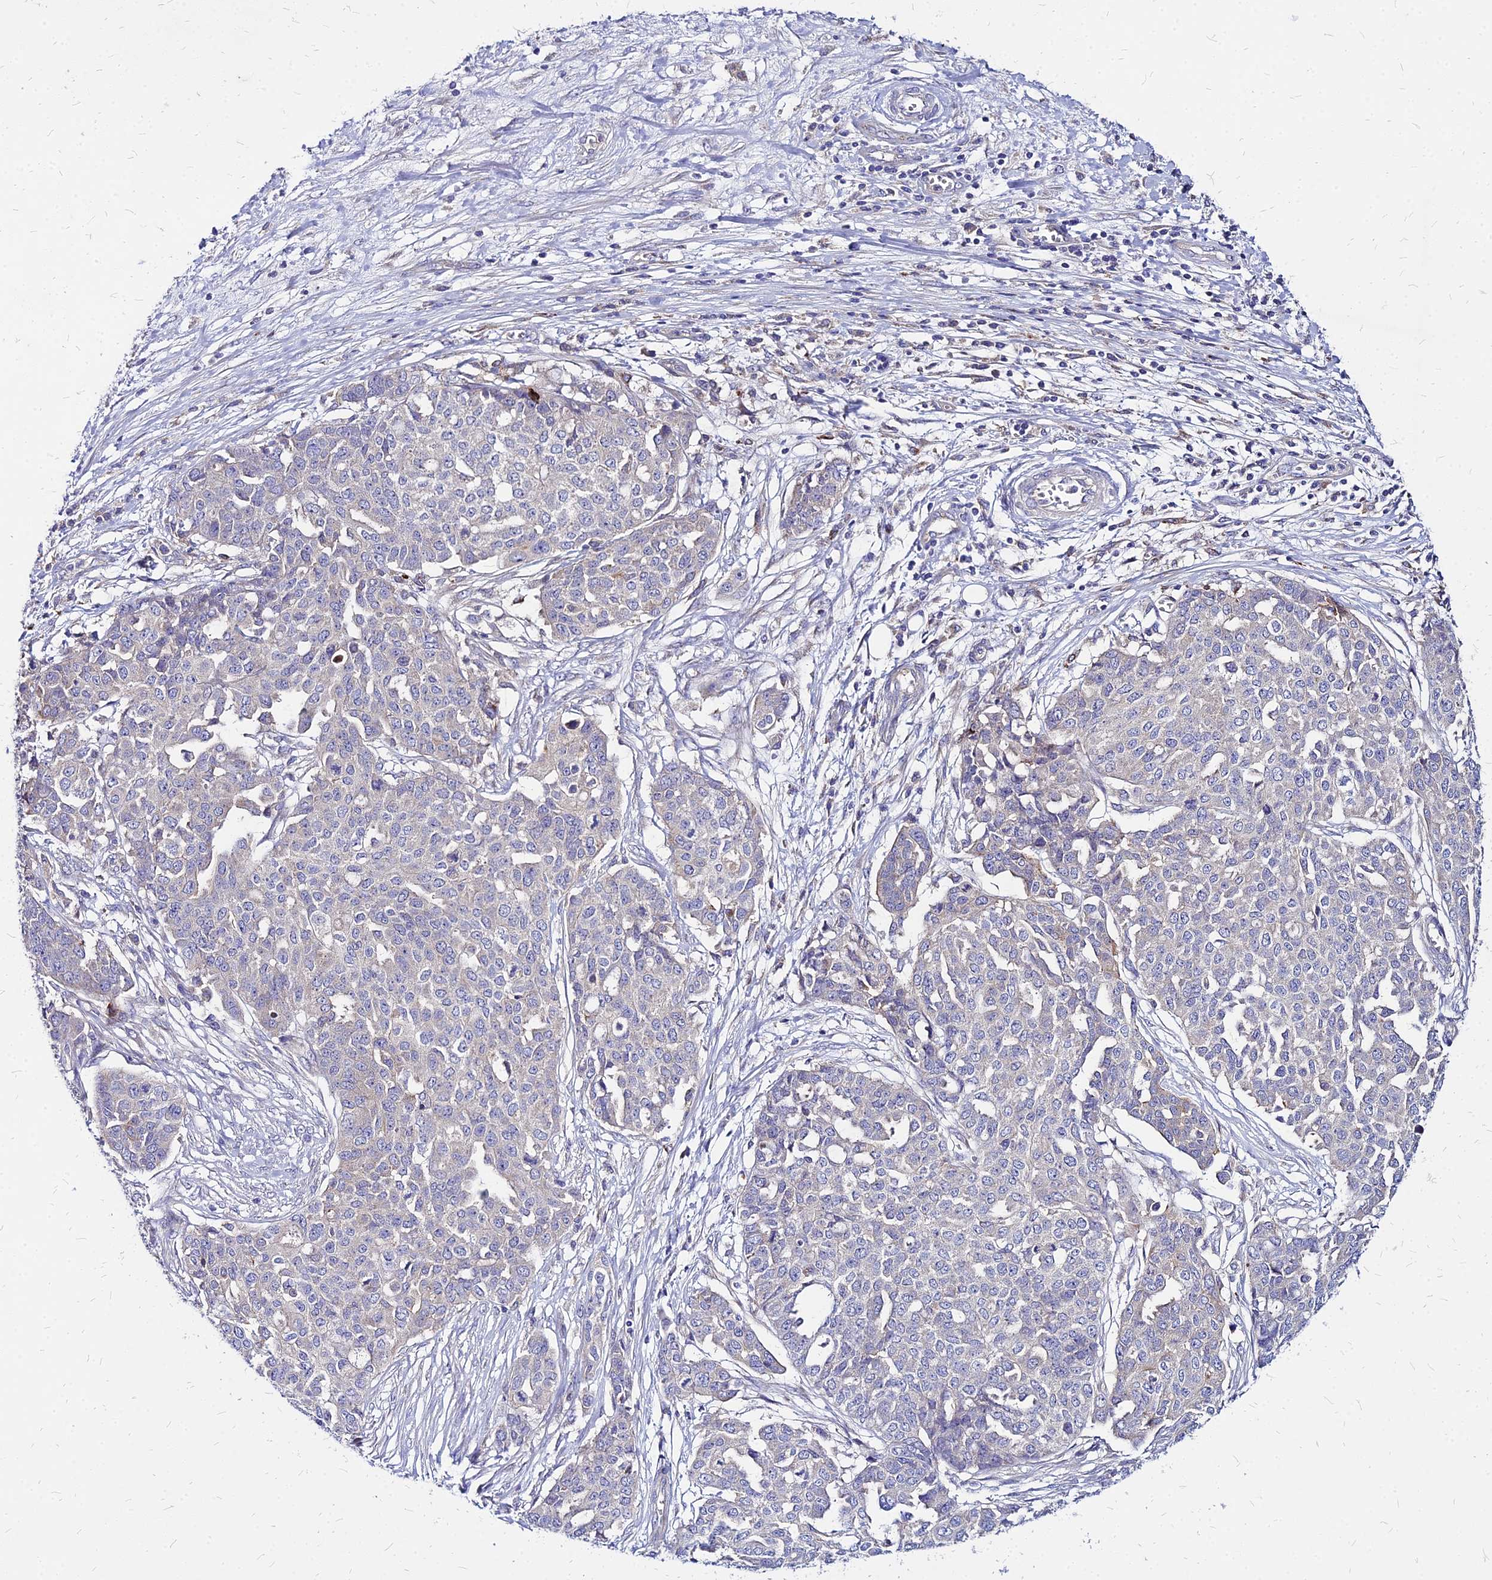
{"staining": {"intensity": "negative", "quantity": "none", "location": "none"}, "tissue": "ovarian cancer", "cell_type": "Tumor cells", "image_type": "cancer", "snomed": [{"axis": "morphology", "description": "Cystadenocarcinoma, serous, NOS"}, {"axis": "topography", "description": "Soft tissue"}, {"axis": "topography", "description": "Ovary"}], "caption": "Tumor cells show no significant protein positivity in ovarian cancer.", "gene": "COMMD10", "patient": {"sex": "female", "age": 57}}